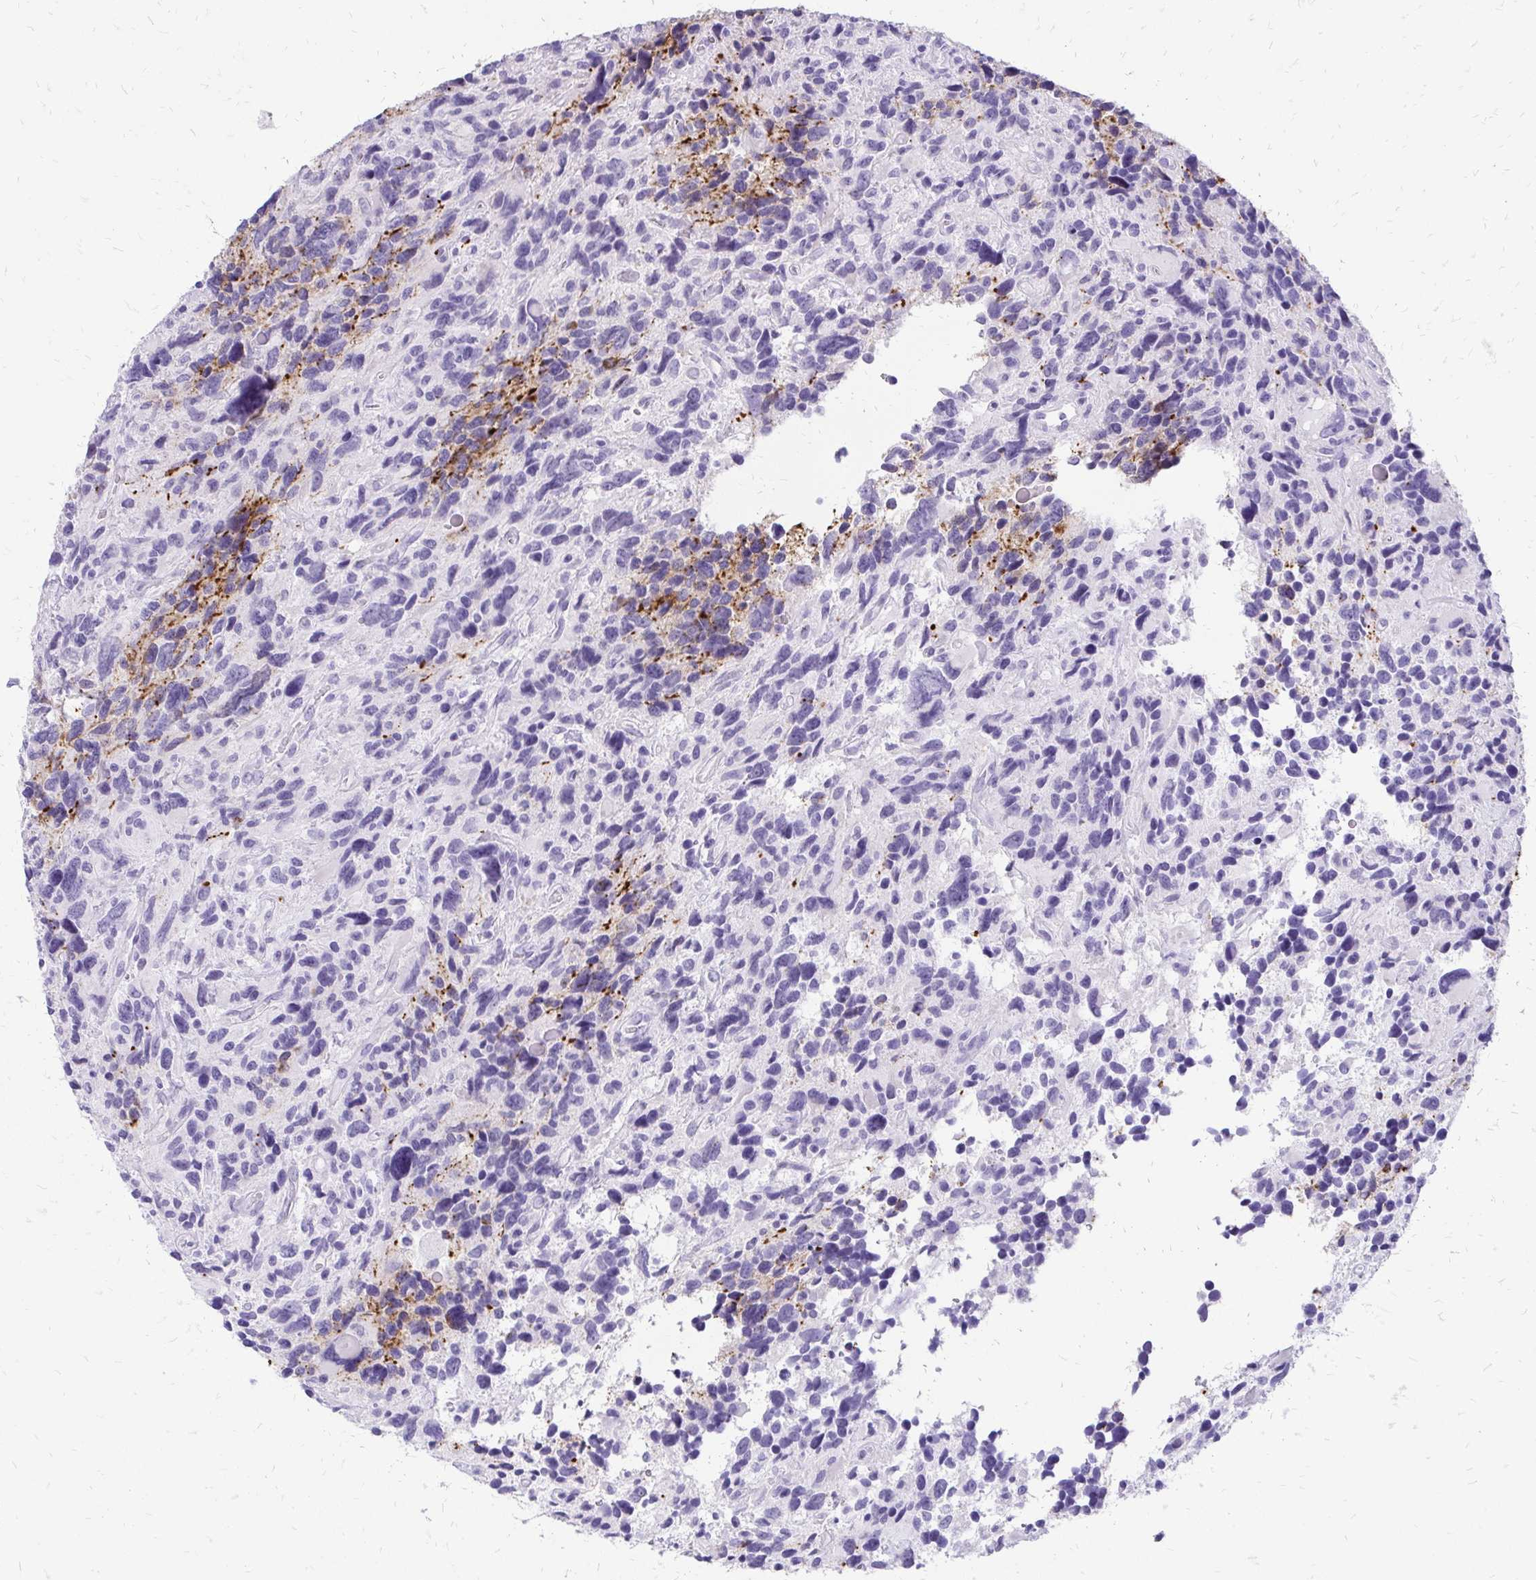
{"staining": {"intensity": "negative", "quantity": "none", "location": "none"}, "tissue": "glioma", "cell_type": "Tumor cells", "image_type": "cancer", "snomed": [{"axis": "morphology", "description": "Glioma, malignant, High grade"}, {"axis": "topography", "description": "Brain"}], "caption": "The immunohistochemistry micrograph has no significant expression in tumor cells of malignant high-grade glioma tissue.", "gene": "SLC32A1", "patient": {"sex": "male", "age": 46}}